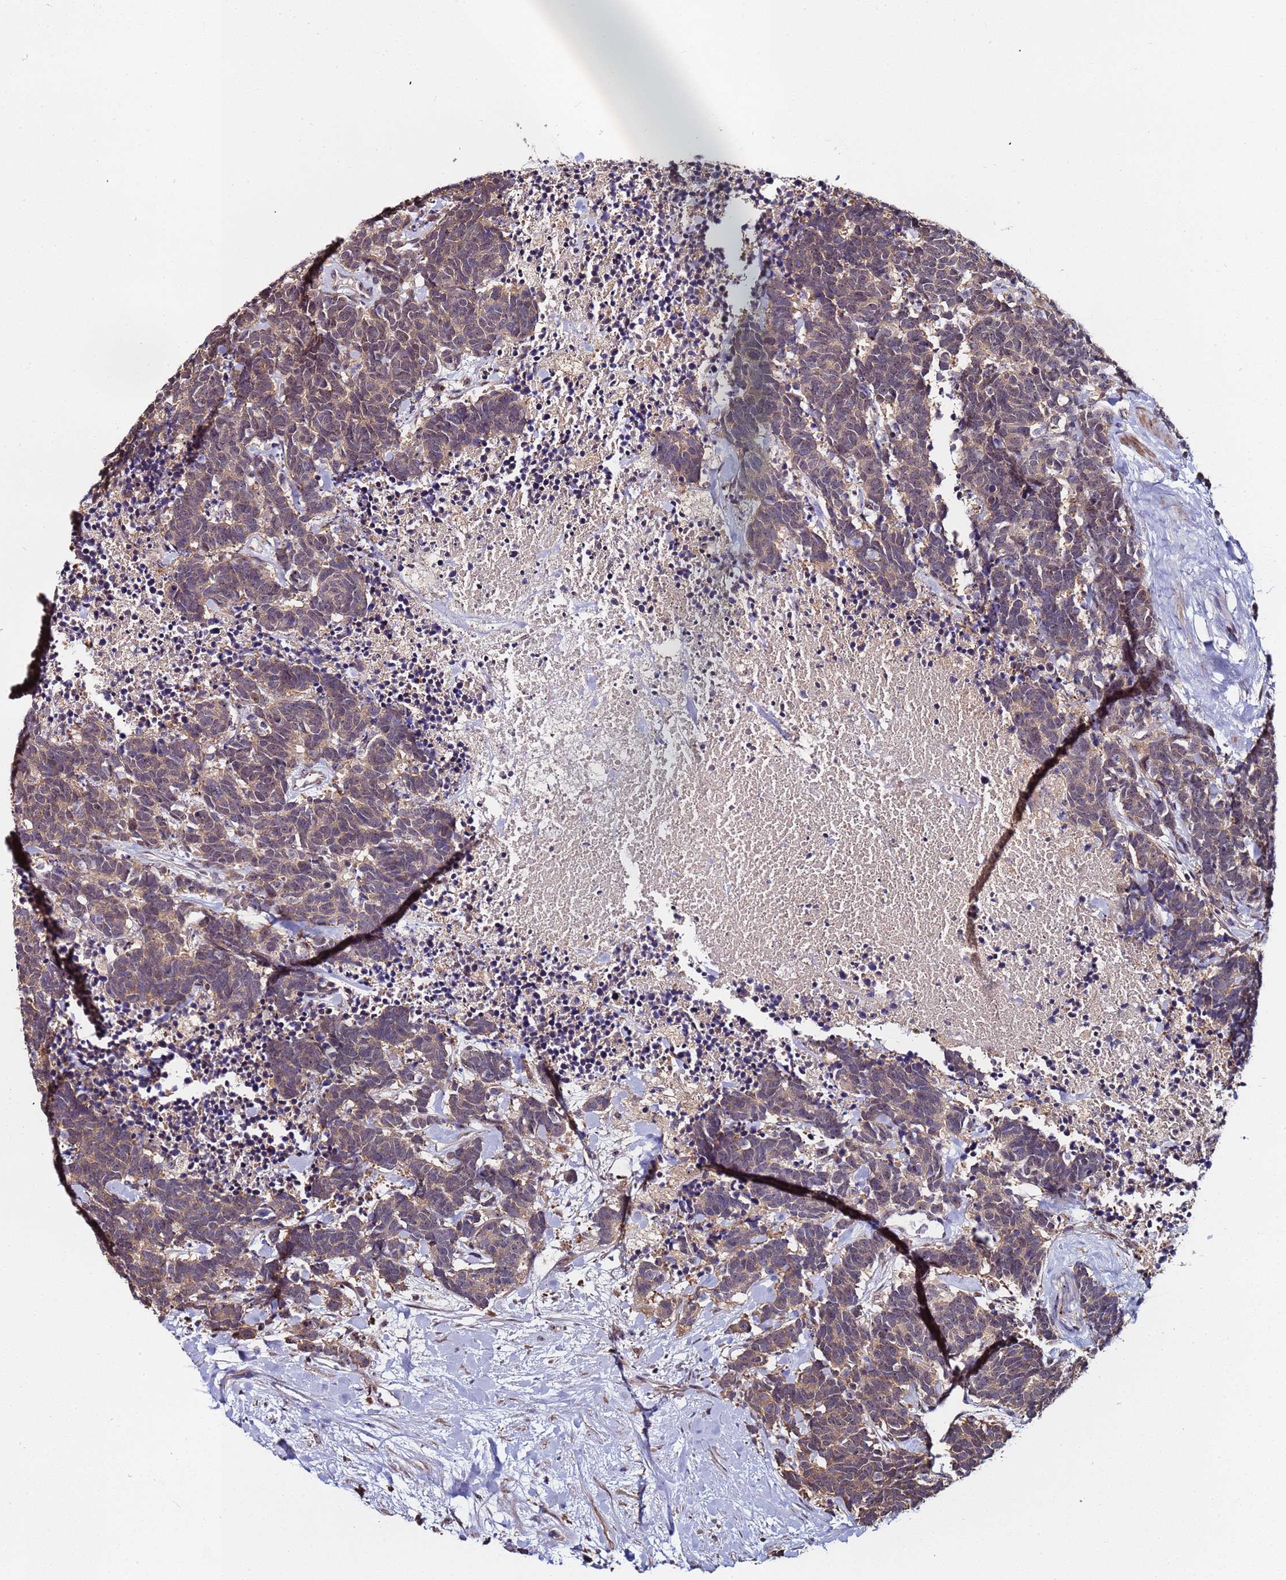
{"staining": {"intensity": "weak", "quantity": ">75%", "location": "cytoplasmic/membranous,nuclear"}, "tissue": "carcinoid", "cell_type": "Tumor cells", "image_type": "cancer", "snomed": [{"axis": "morphology", "description": "Carcinoma, NOS"}, {"axis": "morphology", "description": "Carcinoid, malignant, NOS"}, {"axis": "topography", "description": "Prostate"}], "caption": "Carcinoid stained with a brown dye displays weak cytoplasmic/membranous and nuclear positive expression in about >75% of tumor cells.", "gene": "KRI1", "patient": {"sex": "male", "age": 57}}